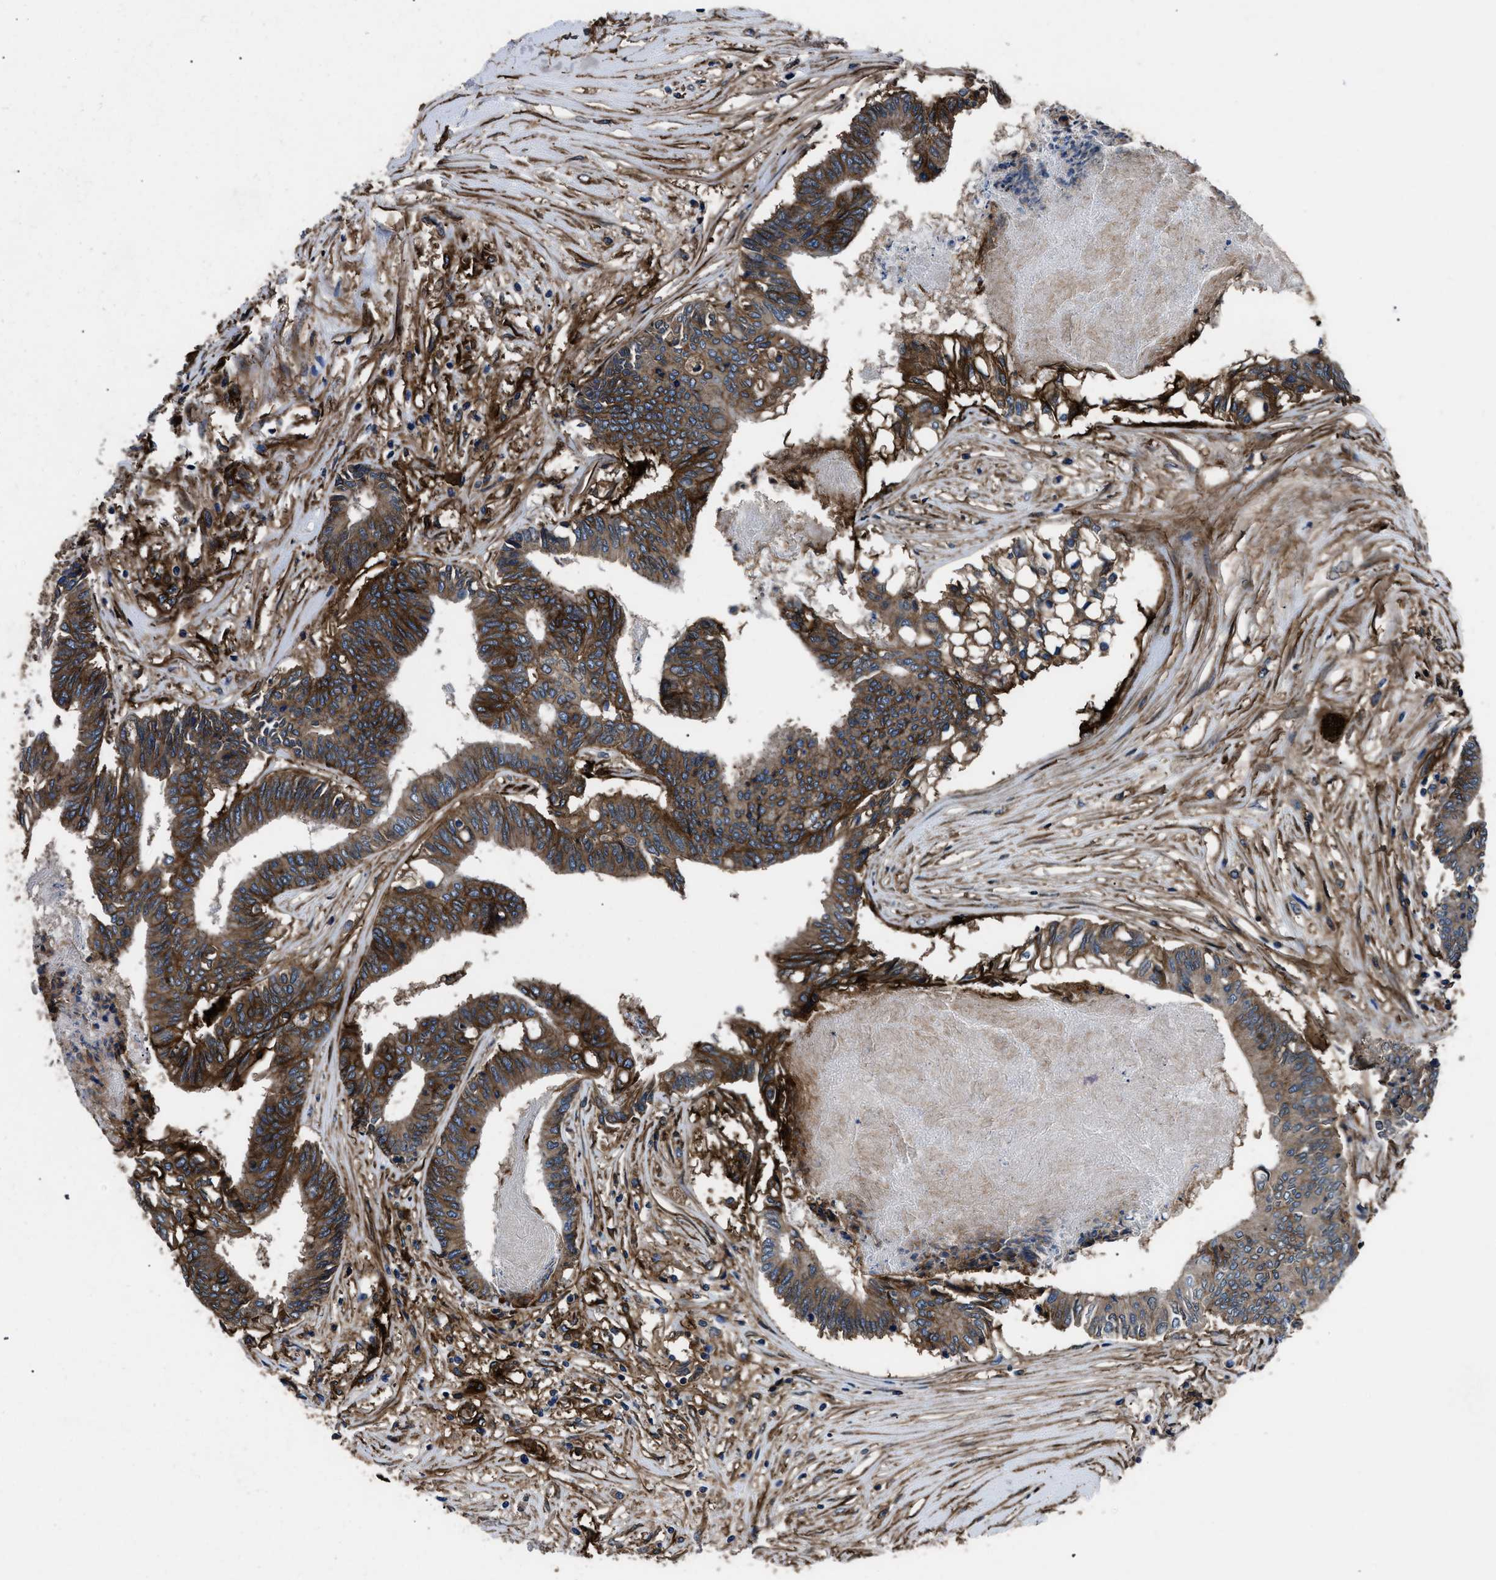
{"staining": {"intensity": "moderate", "quantity": ">75%", "location": "cytoplasmic/membranous"}, "tissue": "colorectal cancer", "cell_type": "Tumor cells", "image_type": "cancer", "snomed": [{"axis": "morphology", "description": "Adenocarcinoma, NOS"}, {"axis": "topography", "description": "Rectum"}], "caption": "Tumor cells demonstrate moderate cytoplasmic/membranous positivity in approximately >75% of cells in colorectal cancer (adenocarcinoma). (brown staining indicates protein expression, while blue staining denotes nuclei).", "gene": "CD276", "patient": {"sex": "male", "age": 63}}